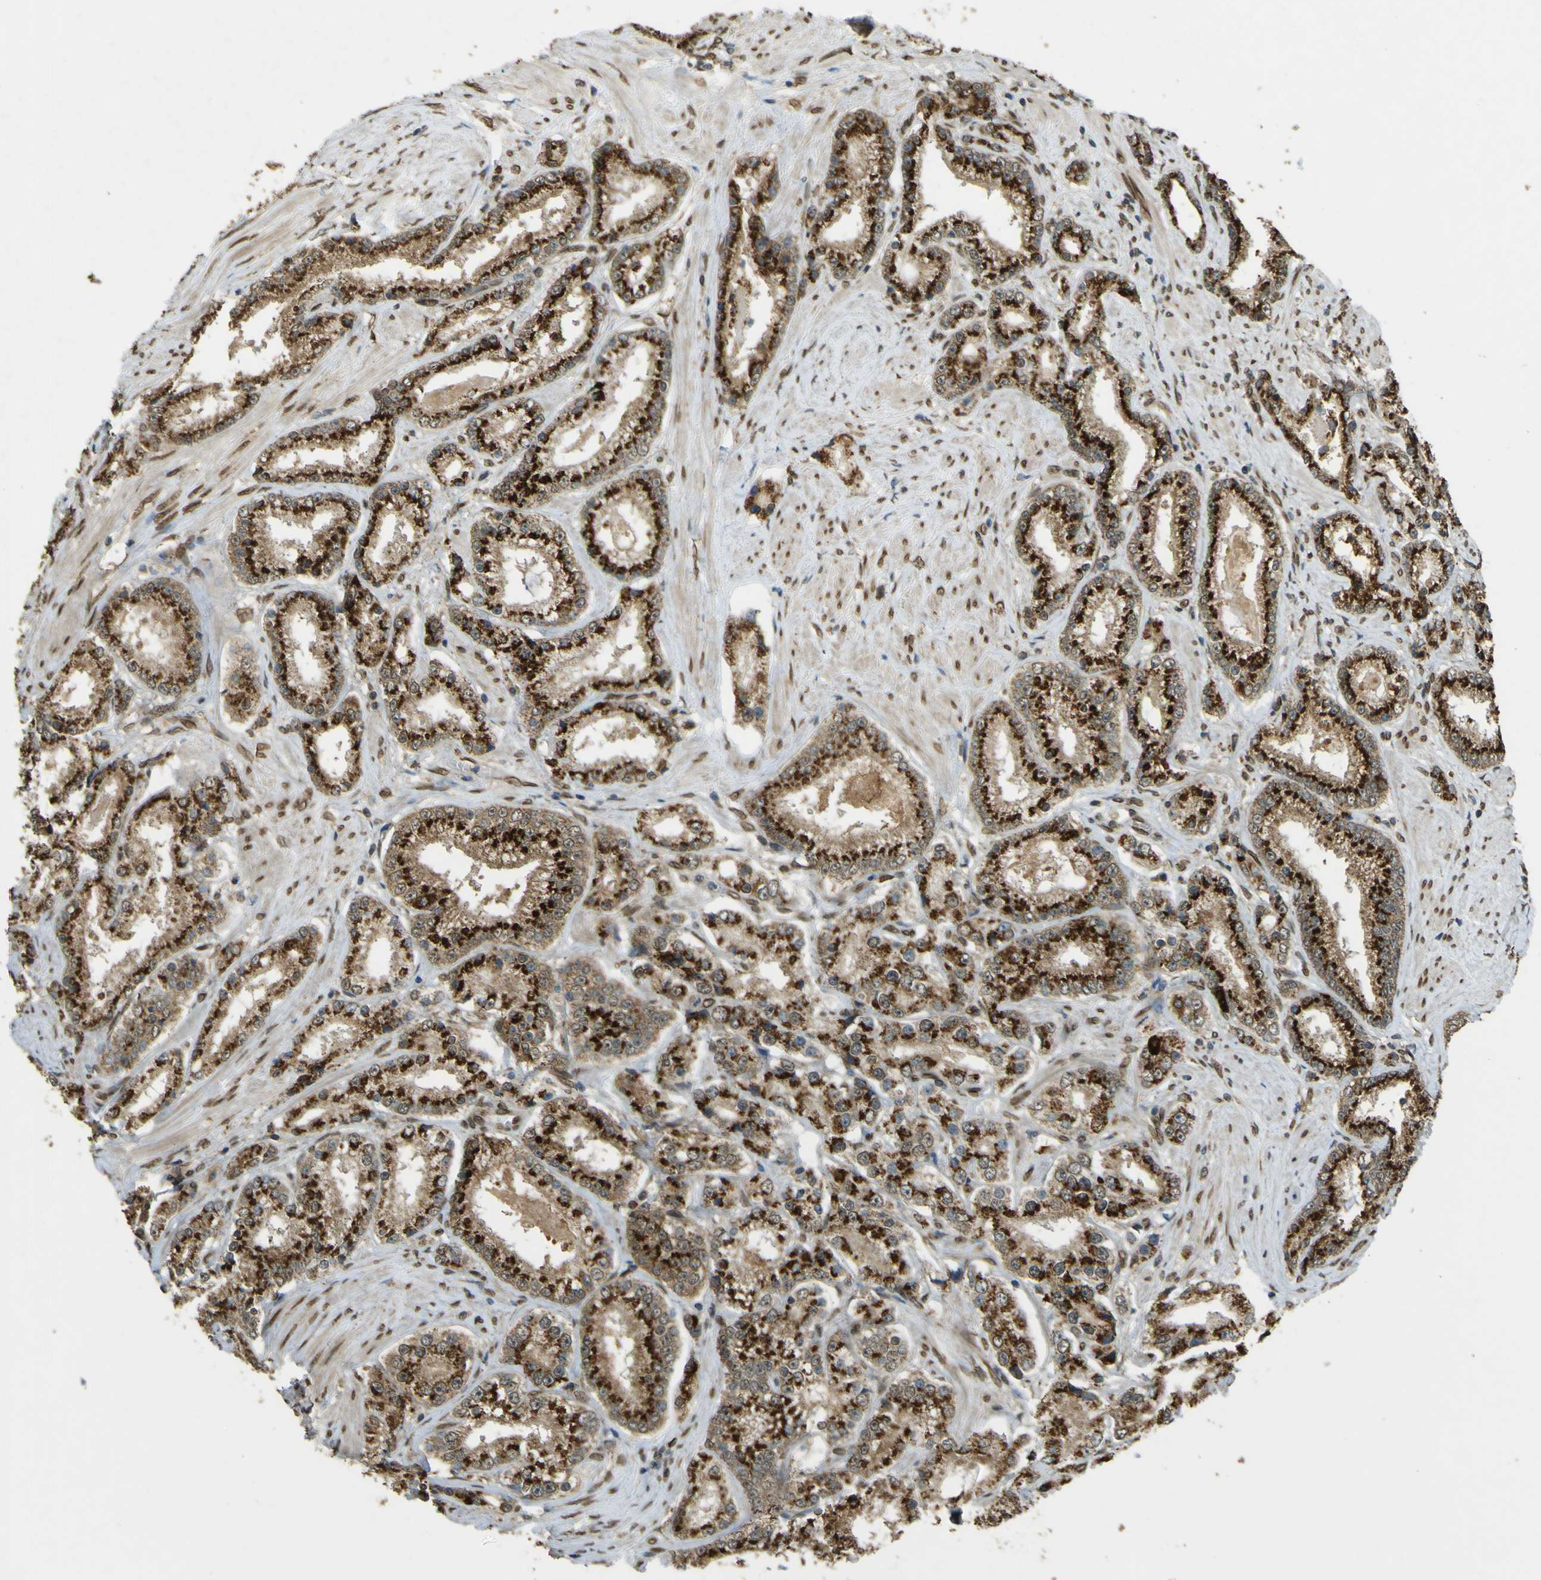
{"staining": {"intensity": "strong", "quantity": ">75%", "location": "cytoplasmic/membranous"}, "tissue": "prostate cancer", "cell_type": "Tumor cells", "image_type": "cancer", "snomed": [{"axis": "morphology", "description": "Adenocarcinoma, Low grade"}, {"axis": "topography", "description": "Prostate"}], "caption": "Immunohistochemical staining of human prostate adenocarcinoma (low-grade) shows high levels of strong cytoplasmic/membranous protein staining in about >75% of tumor cells.", "gene": "GALNT1", "patient": {"sex": "male", "age": 63}}